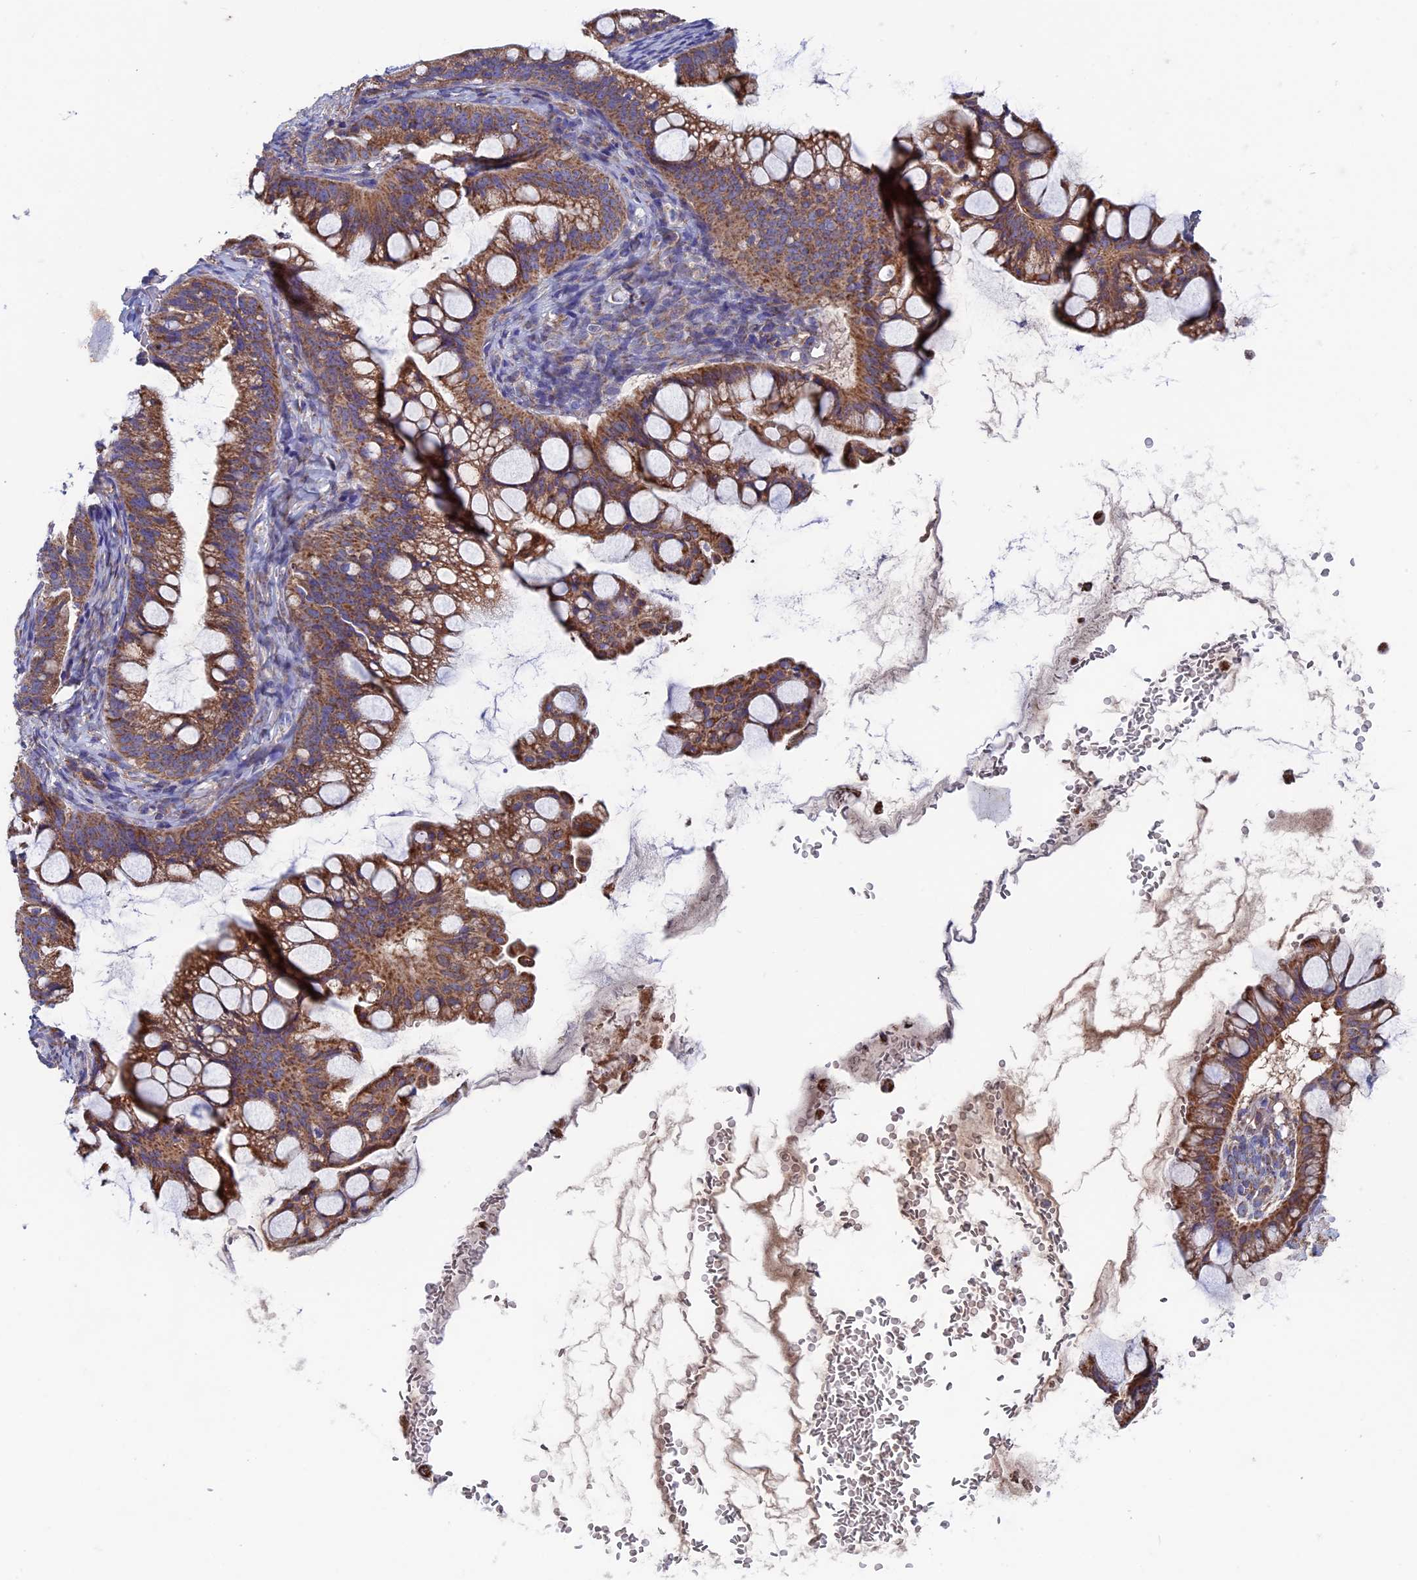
{"staining": {"intensity": "moderate", "quantity": ">75%", "location": "cytoplasmic/membranous"}, "tissue": "ovarian cancer", "cell_type": "Tumor cells", "image_type": "cancer", "snomed": [{"axis": "morphology", "description": "Cystadenocarcinoma, mucinous, NOS"}, {"axis": "topography", "description": "Ovary"}], "caption": "Brown immunohistochemical staining in human ovarian cancer exhibits moderate cytoplasmic/membranous expression in approximately >75% of tumor cells.", "gene": "SLC15A5", "patient": {"sex": "female", "age": 73}}